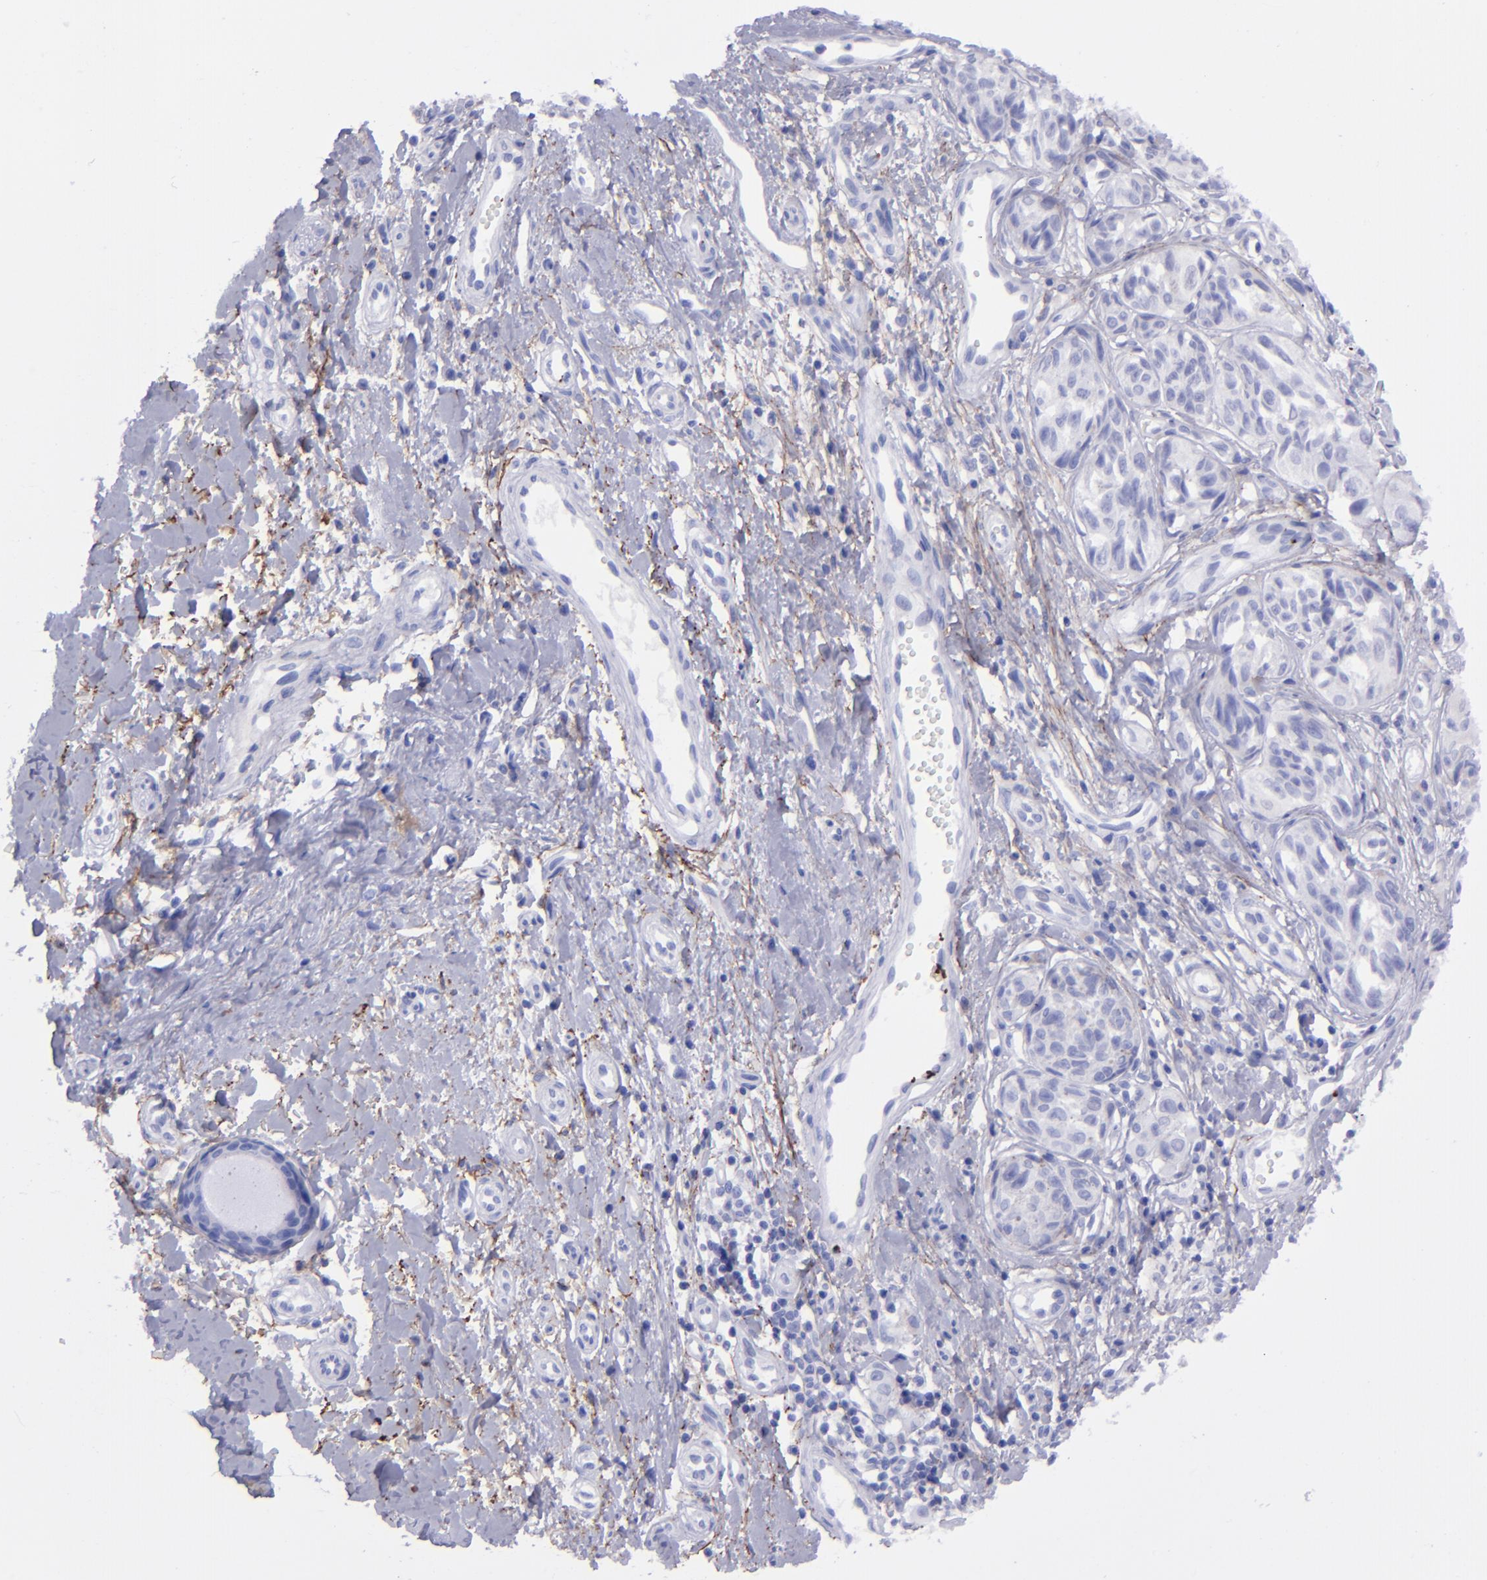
{"staining": {"intensity": "negative", "quantity": "none", "location": "none"}, "tissue": "melanoma", "cell_type": "Tumor cells", "image_type": "cancer", "snomed": [{"axis": "morphology", "description": "Malignant melanoma, NOS"}, {"axis": "topography", "description": "Skin"}], "caption": "The image reveals no staining of tumor cells in malignant melanoma. (DAB (3,3'-diaminobenzidine) immunohistochemistry (IHC) with hematoxylin counter stain).", "gene": "EFCAB13", "patient": {"sex": "male", "age": 67}}